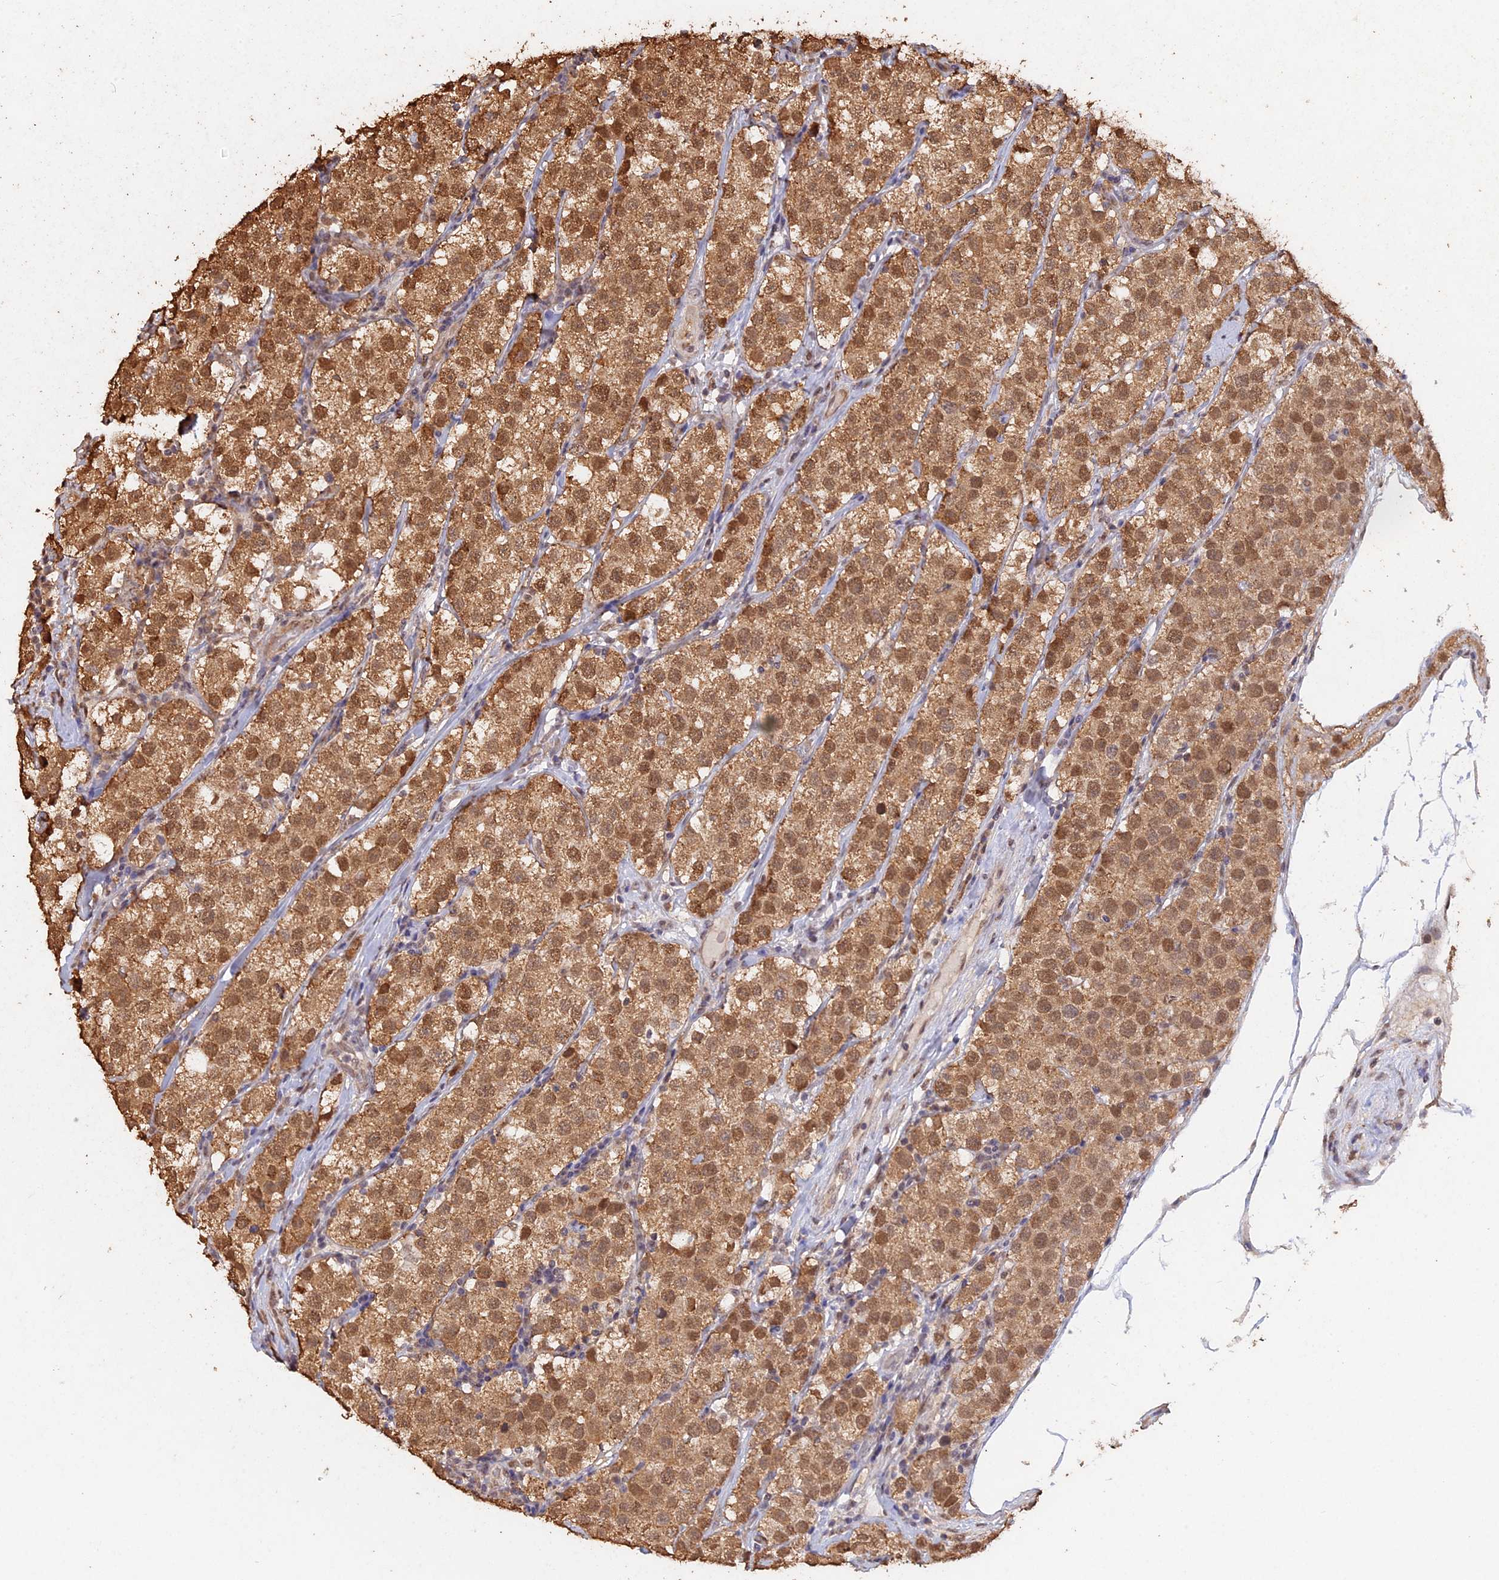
{"staining": {"intensity": "moderate", "quantity": ">75%", "location": "cytoplasmic/membranous,nuclear"}, "tissue": "testis cancer", "cell_type": "Tumor cells", "image_type": "cancer", "snomed": [{"axis": "morphology", "description": "Seminoma, NOS"}, {"axis": "topography", "description": "Testis"}], "caption": "Brown immunohistochemical staining in human testis cancer (seminoma) exhibits moderate cytoplasmic/membranous and nuclear expression in approximately >75% of tumor cells.", "gene": "PSMC6", "patient": {"sex": "male", "age": 34}}